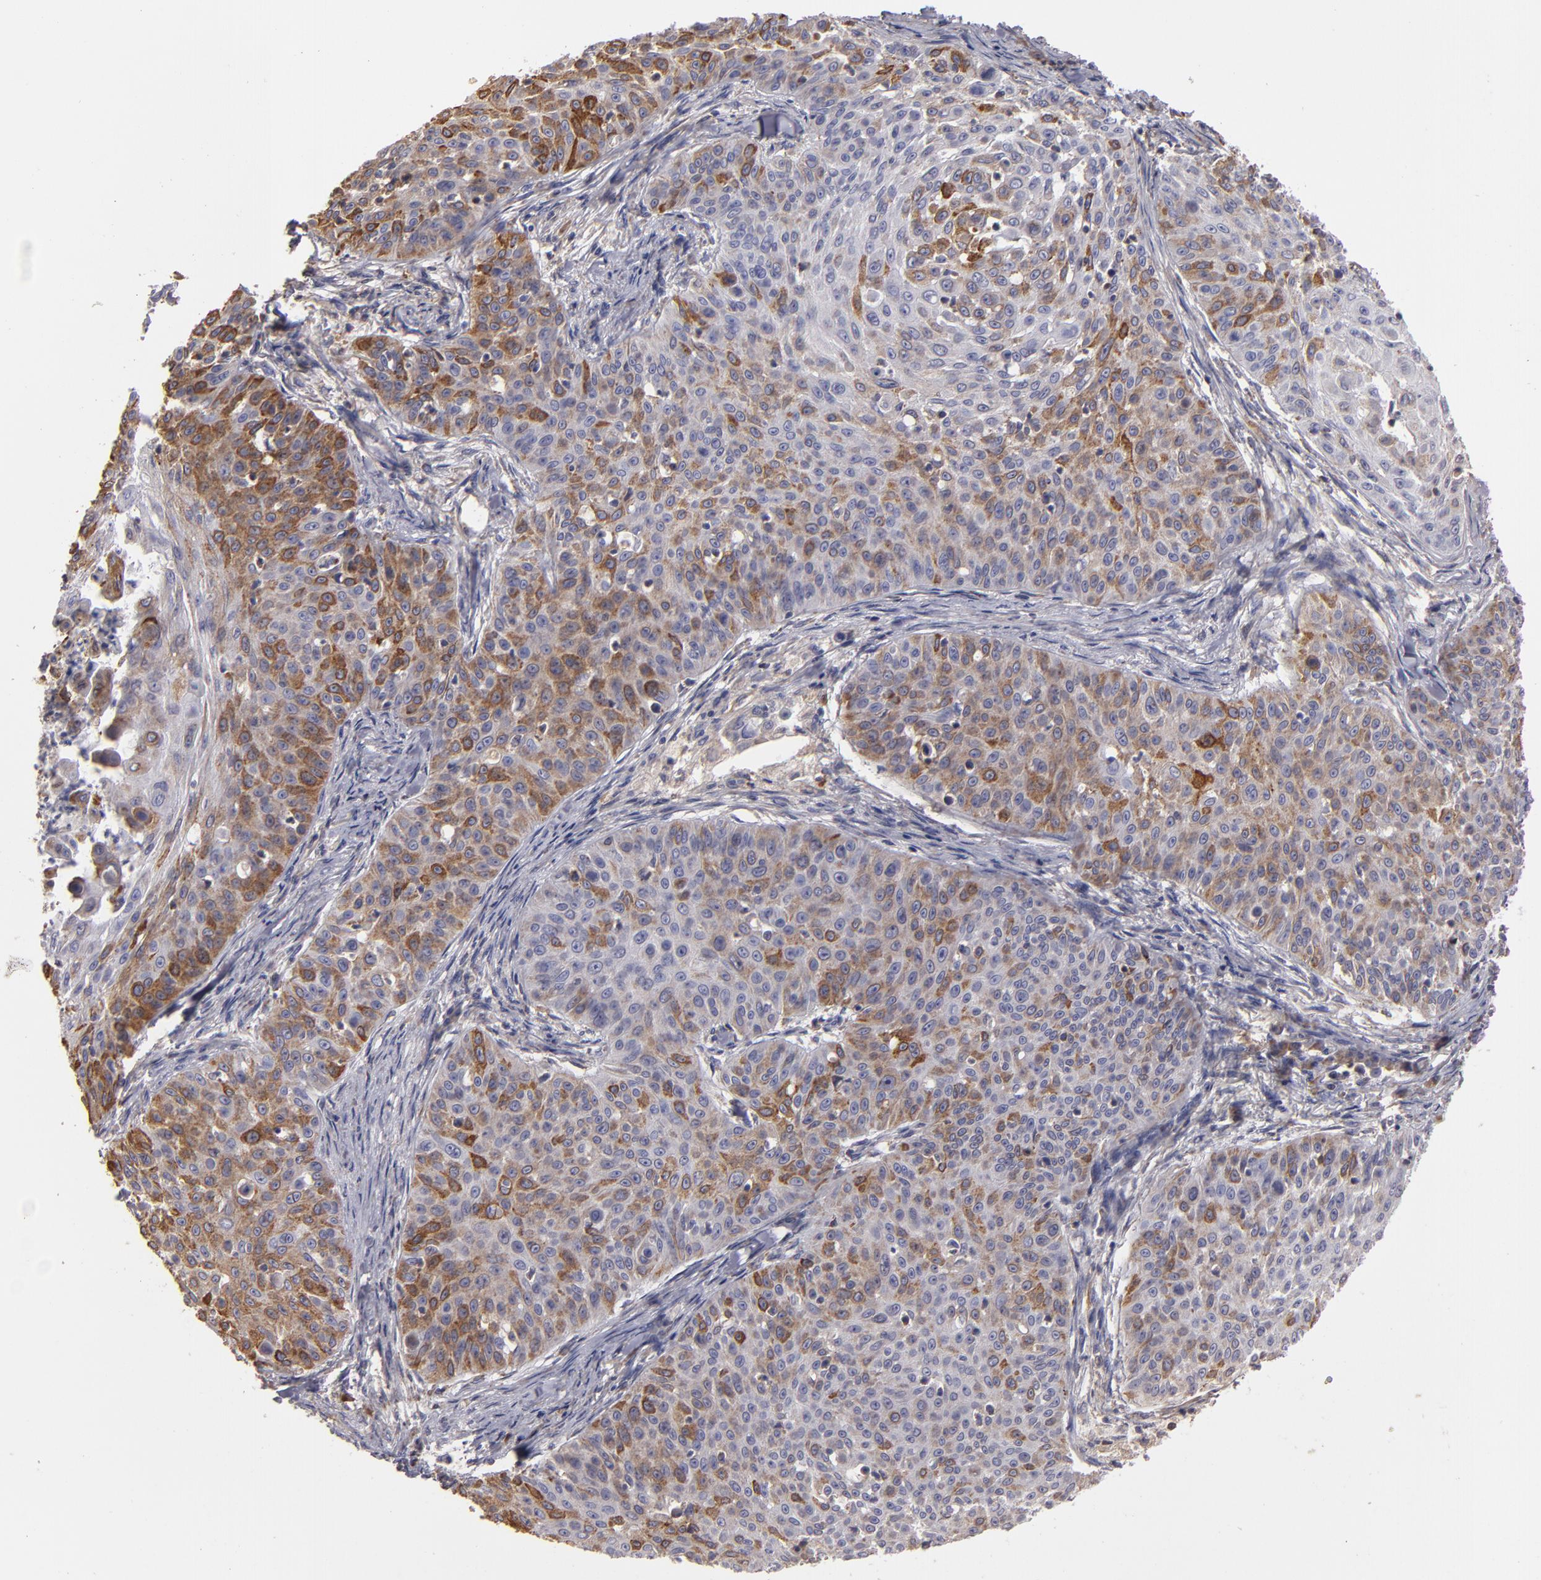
{"staining": {"intensity": "moderate", "quantity": "25%-75%", "location": "cytoplasmic/membranous"}, "tissue": "skin cancer", "cell_type": "Tumor cells", "image_type": "cancer", "snomed": [{"axis": "morphology", "description": "Squamous cell carcinoma, NOS"}, {"axis": "topography", "description": "Skin"}], "caption": "Skin cancer (squamous cell carcinoma) stained with DAB (3,3'-diaminobenzidine) IHC reveals medium levels of moderate cytoplasmic/membranous positivity in approximately 25%-75% of tumor cells.", "gene": "CFB", "patient": {"sex": "male", "age": 82}}